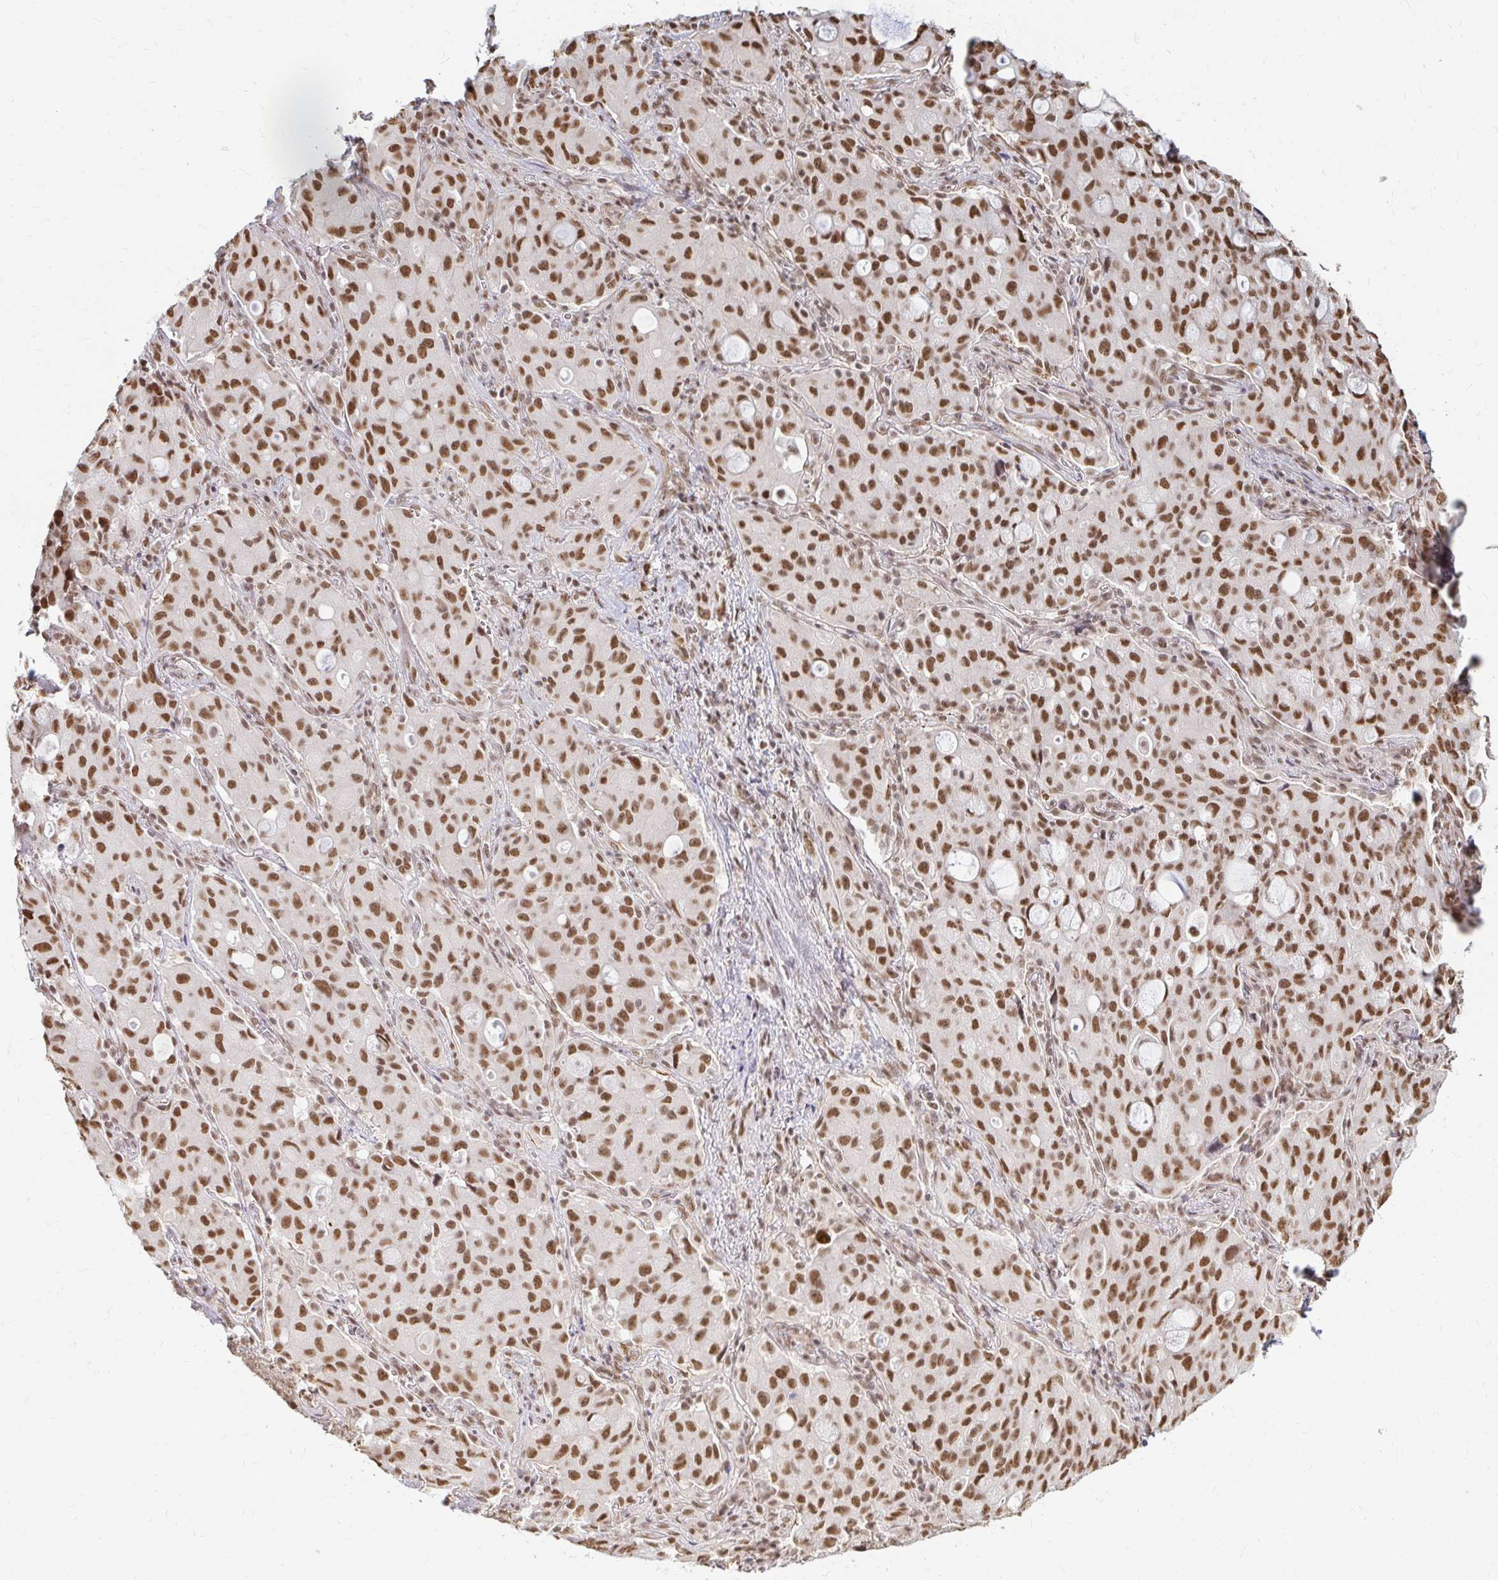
{"staining": {"intensity": "strong", "quantity": ">75%", "location": "nuclear"}, "tissue": "lung cancer", "cell_type": "Tumor cells", "image_type": "cancer", "snomed": [{"axis": "morphology", "description": "Adenocarcinoma, NOS"}, {"axis": "topography", "description": "Lung"}], "caption": "Lung cancer (adenocarcinoma) tissue exhibits strong nuclear positivity in approximately >75% of tumor cells, visualized by immunohistochemistry.", "gene": "HNRNPU", "patient": {"sex": "female", "age": 44}}